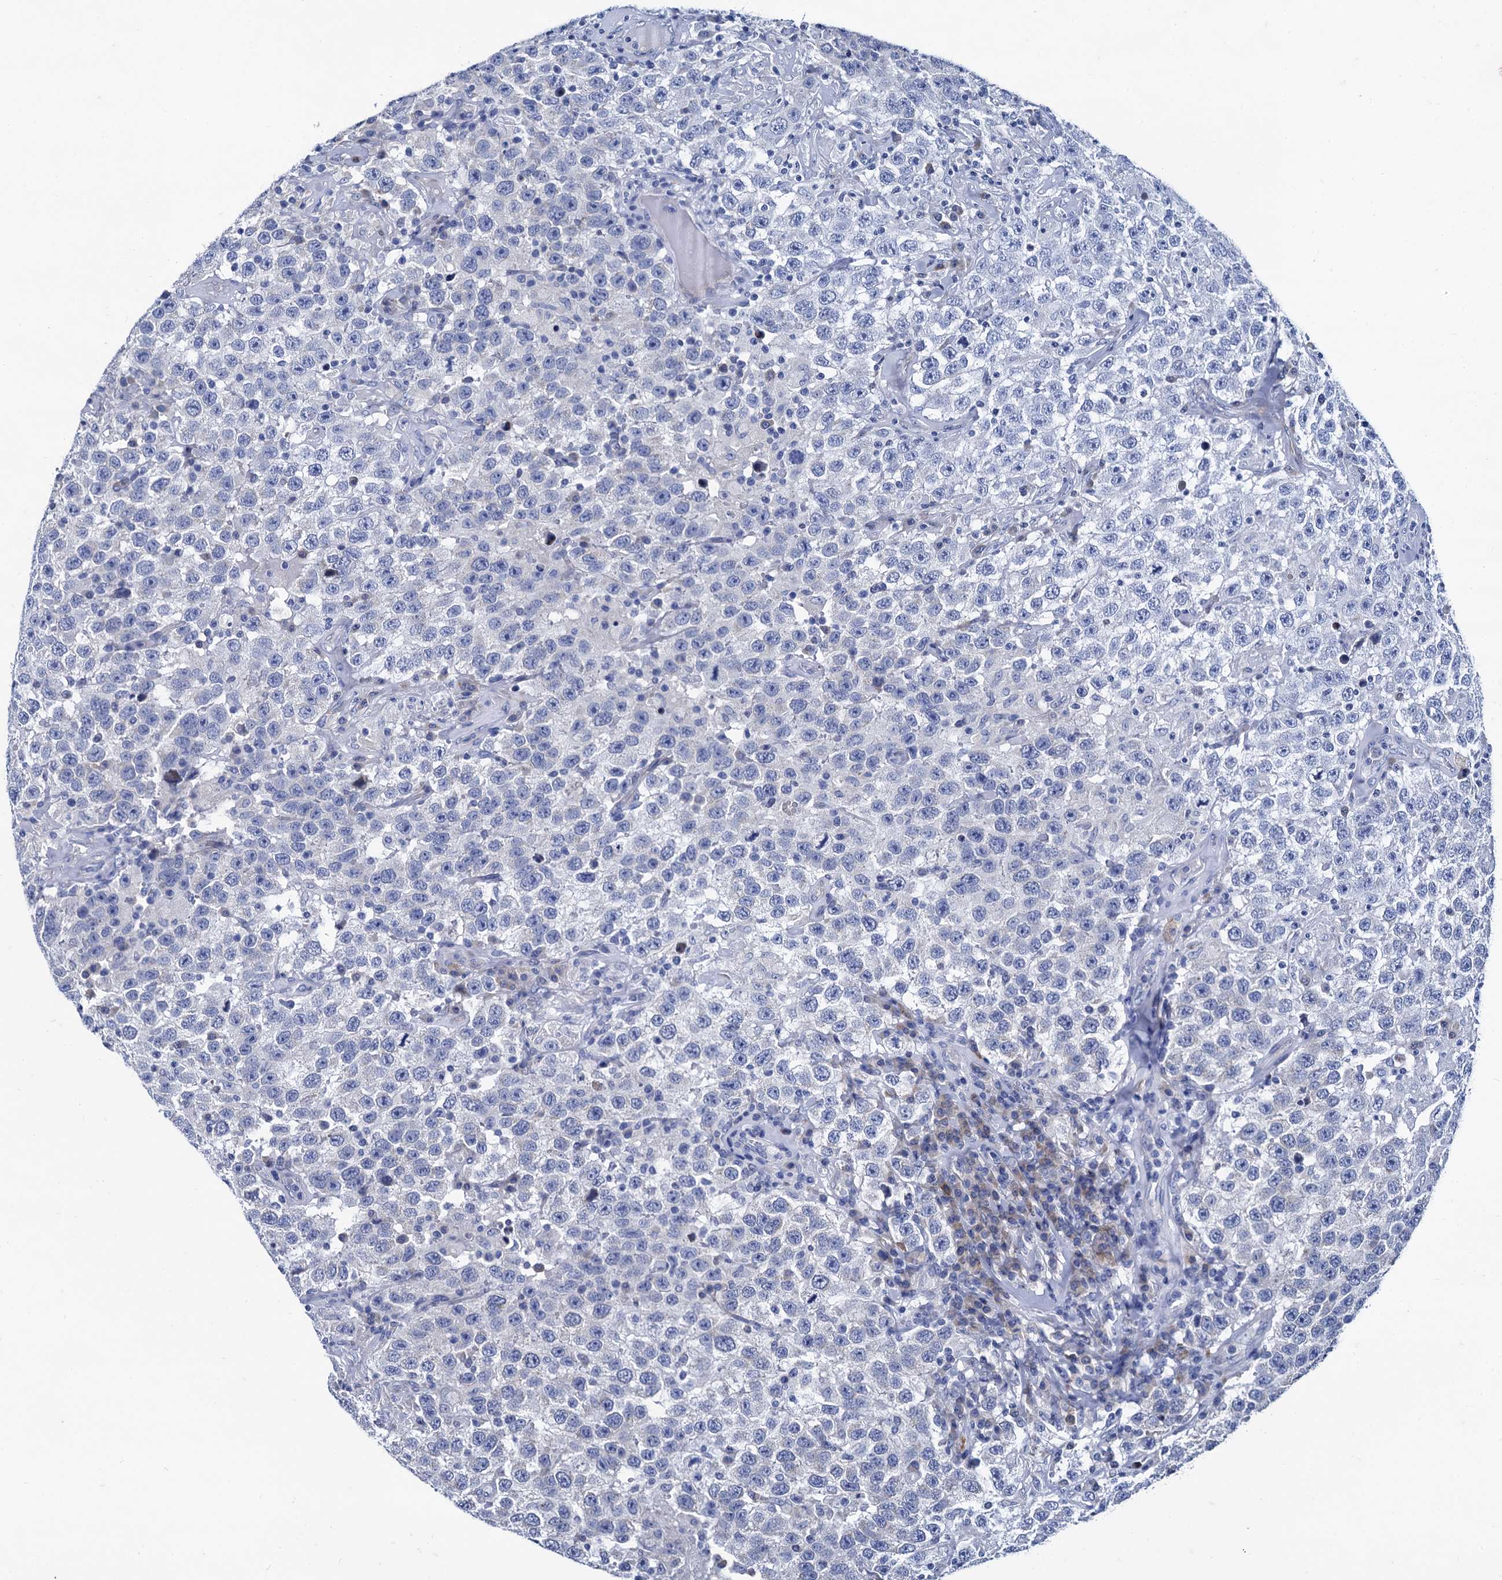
{"staining": {"intensity": "negative", "quantity": "none", "location": "none"}, "tissue": "testis cancer", "cell_type": "Tumor cells", "image_type": "cancer", "snomed": [{"axis": "morphology", "description": "Seminoma, NOS"}, {"axis": "topography", "description": "Testis"}], "caption": "Testis cancer was stained to show a protein in brown. There is no significant staining in tumor cells.", "gene": "FOXR2", "patient": {"sex": "male", "age": 41}}